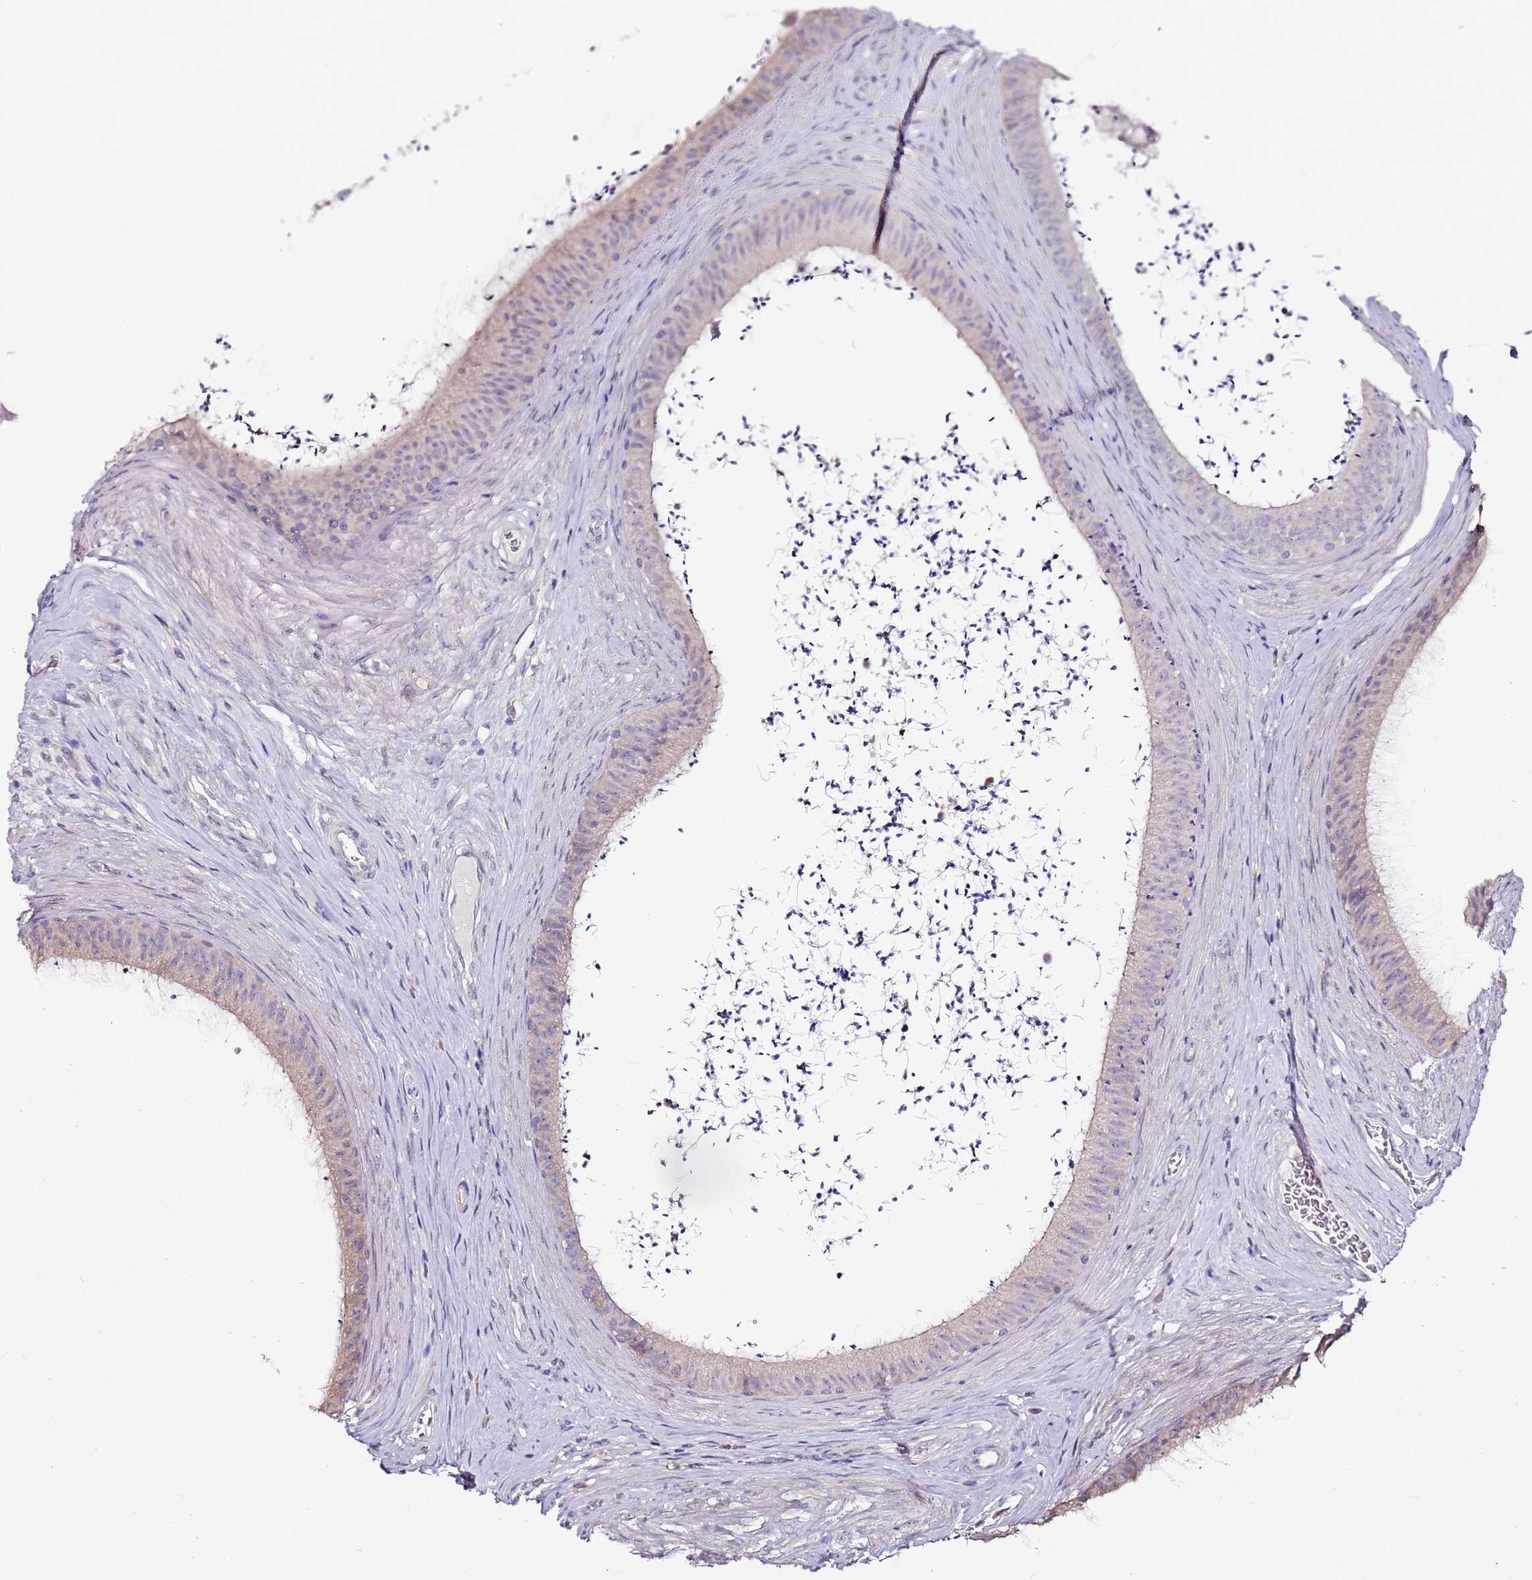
{"staining": {"intensity": "negative", "quantity": "none", "location": "none"}, "tissue": "epididymis", "cell_type": "Glandular cells", "image_type": "normal", "snomed": [{"axis": "morphology", "description": "Normal tissue, NOS"}, {"axis": "topography", "description": "Testis"}, {"axis": "topography", "description": "Epididymis"}], "caption": "IHC micrograph of unremarkable human epididymis stained for a protein (brown), which exhibits no staining in glandular cells.", "gene": "C3orf80", "patient": {"sex": "male", "age": 41}}